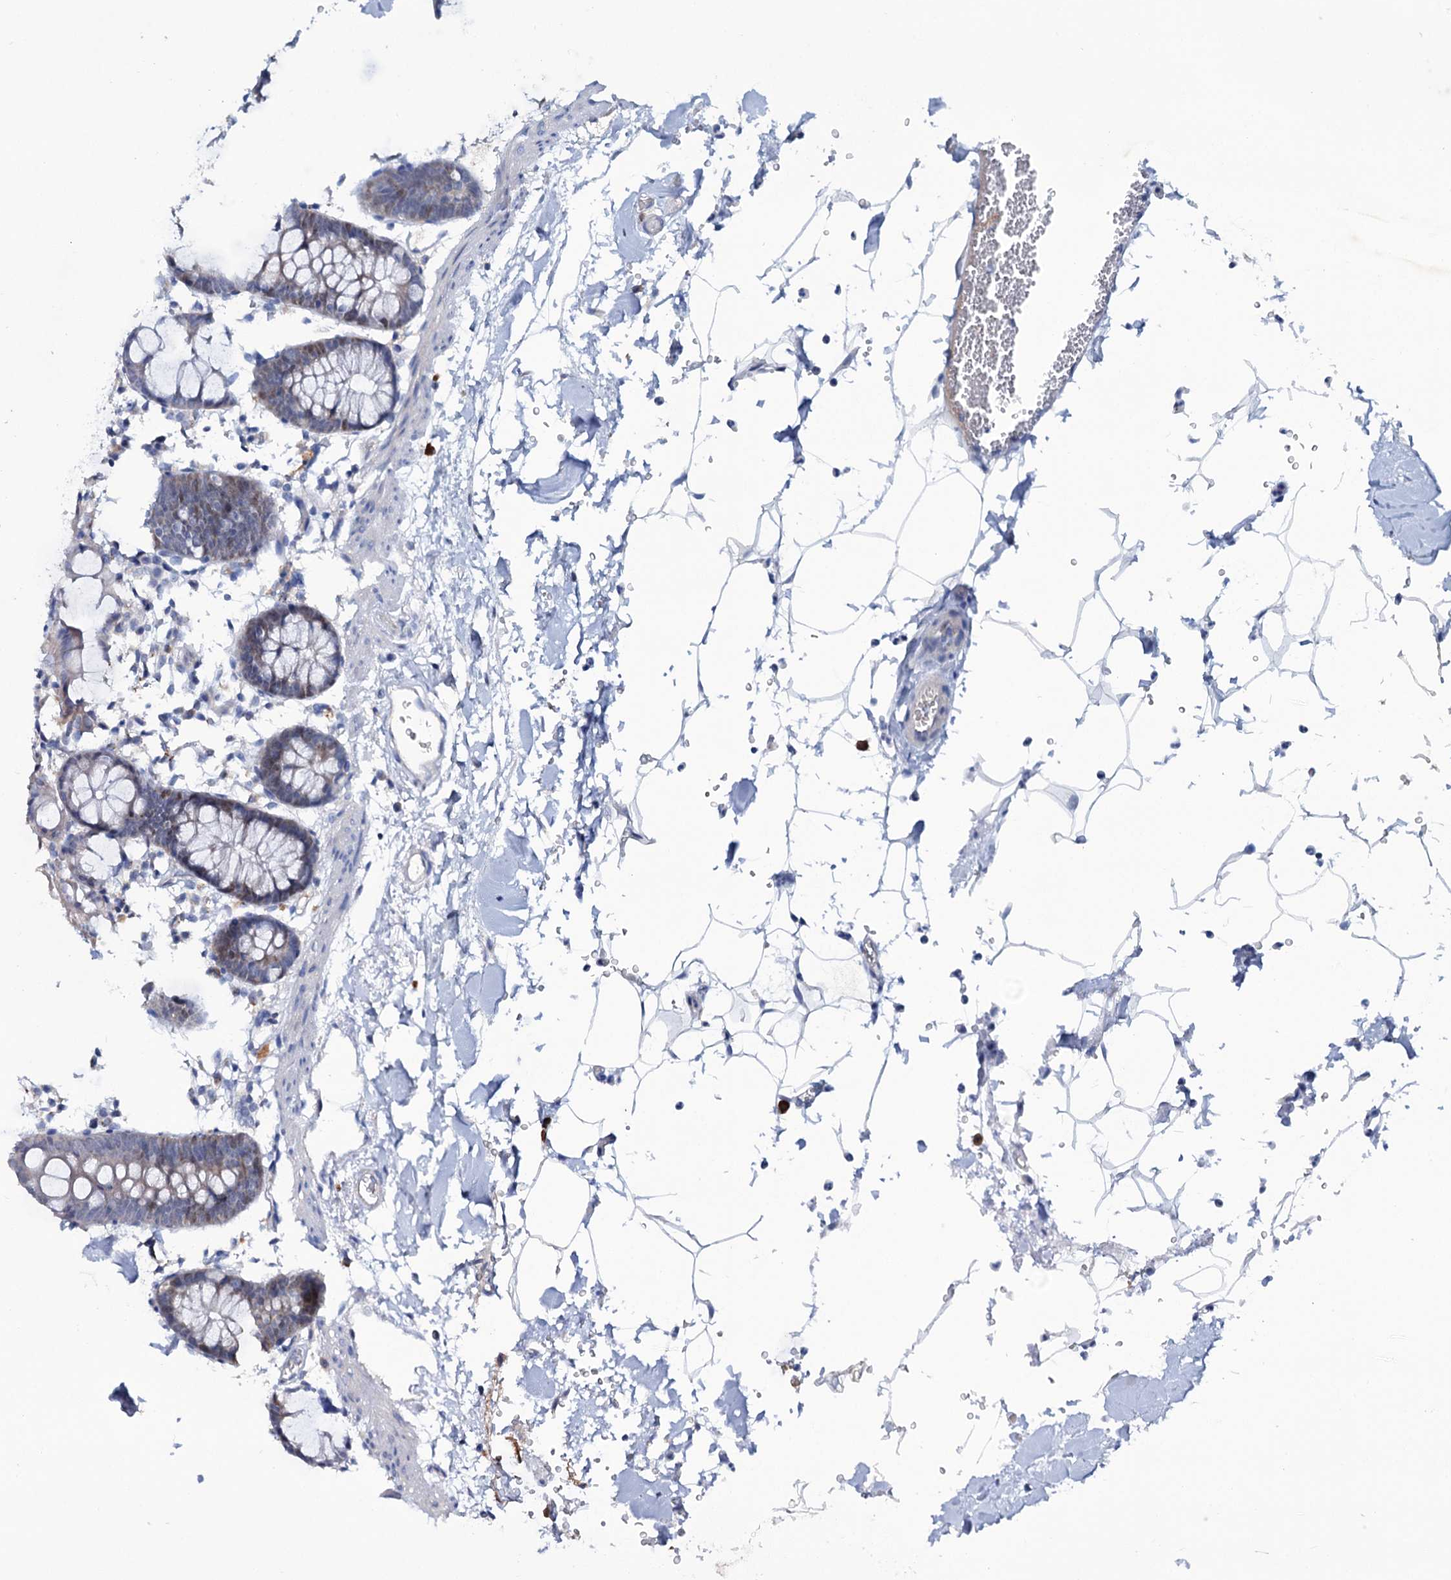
{"staining": {"intensity": "negative", "quantity": "none", "location": "none"}, "tissue": "colon", "cell_type": "Endothelial cells", "image_type": "normal", "snomed": [{"axis": "morphology", "description": "Normal tissue, NOS"}, {"axis": "topography", "description": "Colon"}], "caption": "IHC photomicrograph of benign colon stained for a protein (brown), which exhibits no positivity in endothelial cells.", "gene": "FAM111B", "patient": {"sex": "male", "age": 75}}